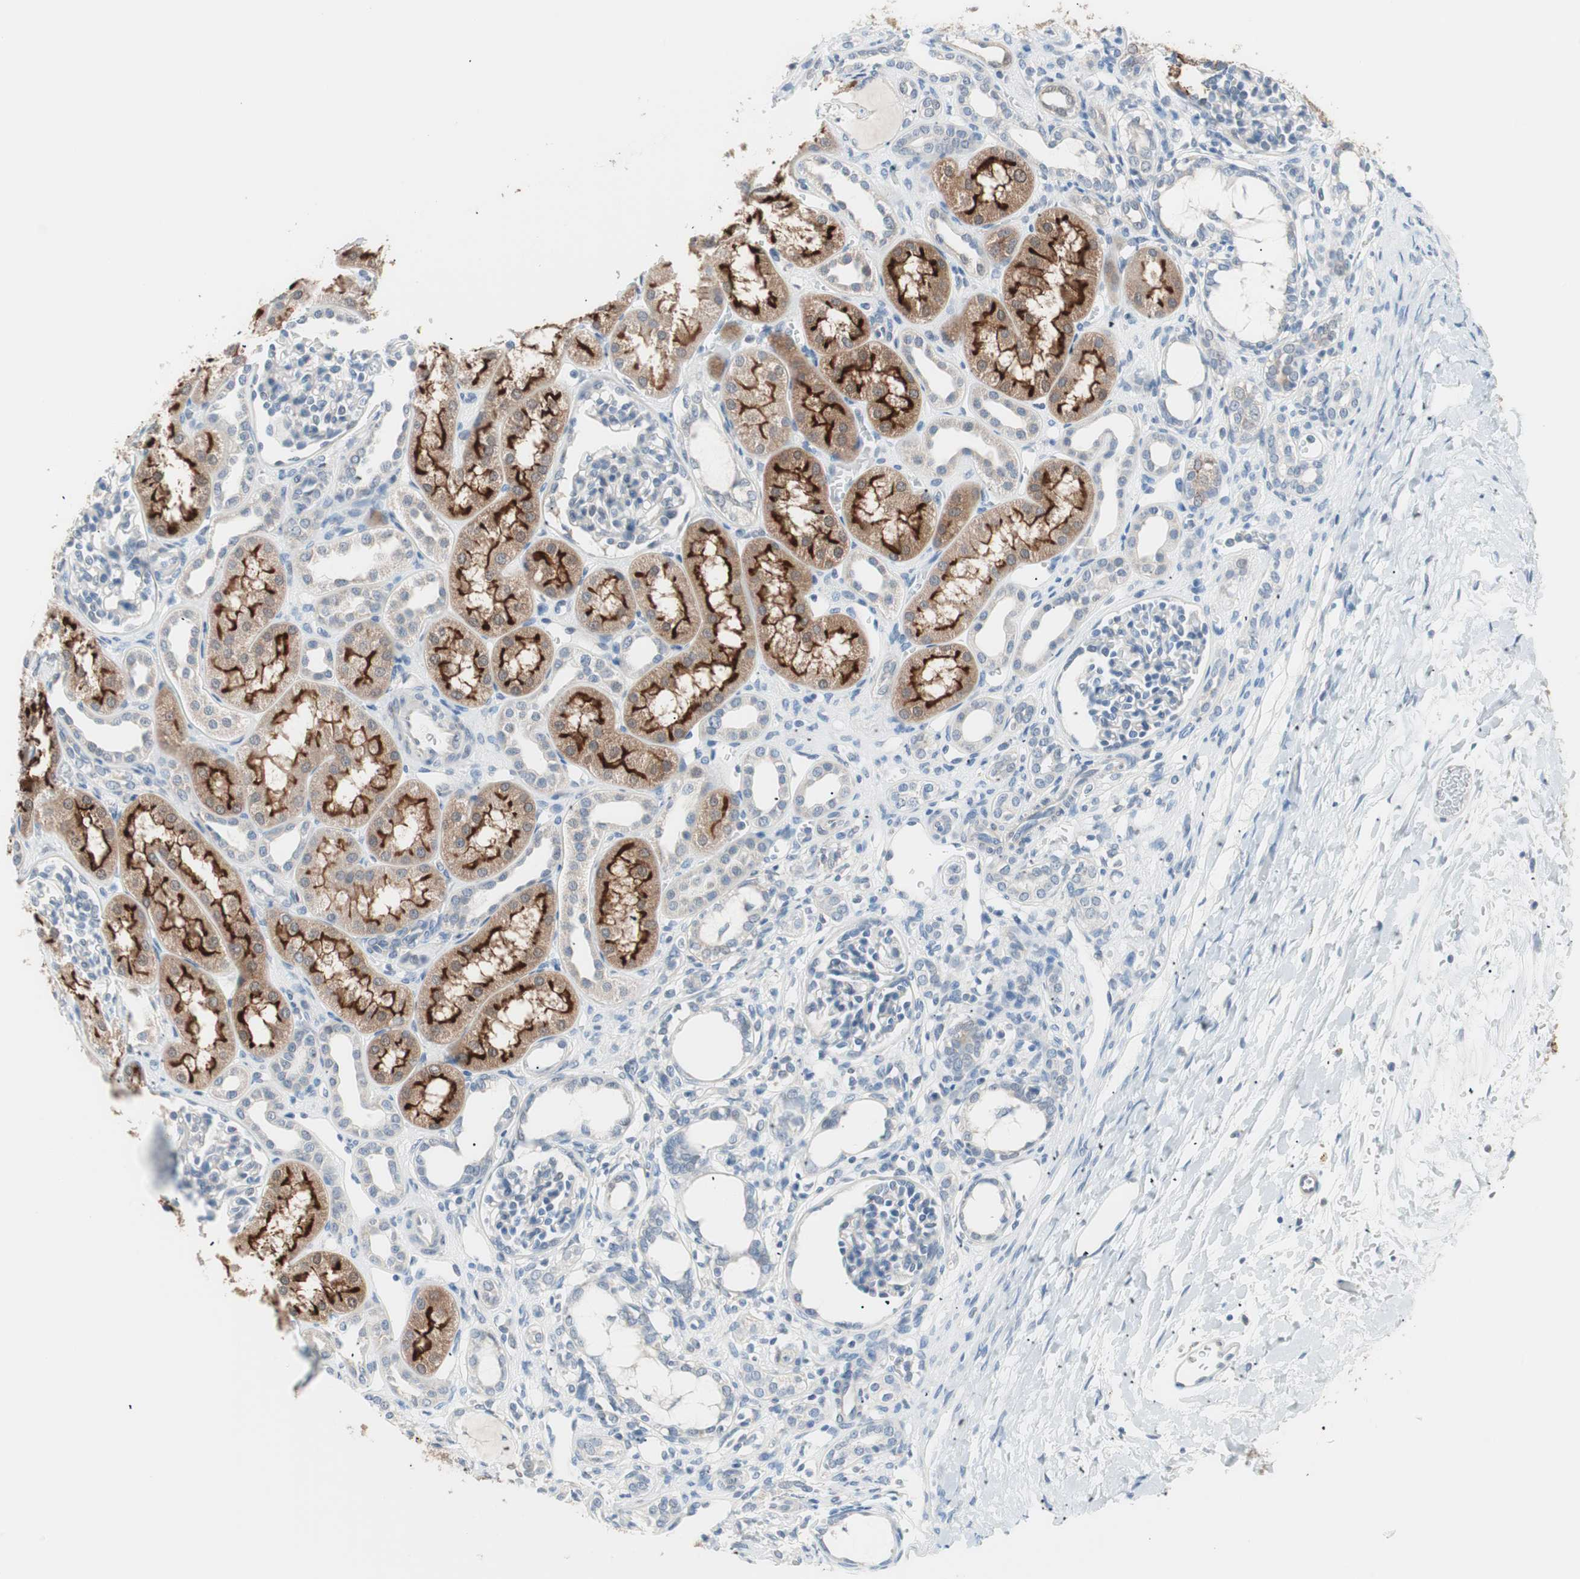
{"staining": {"intensity": "negative", "quantity": "none", "location": "none"}, "tissue": "kidney", "cell_type": "Cells in glomeruli", "image_type": "normal", "snomed": [{"axis": "morphology", "description": "Normal tissue, NOS"}, {"axis": "topography", "description": "Kidney"}], "caption": "A high-resolution image shows IHC staining of normal kidney, which exhibits no significant expression in cells in glomeruli.", "gene": "VIL1", "patient": {"sex": "male", "age": 7}}